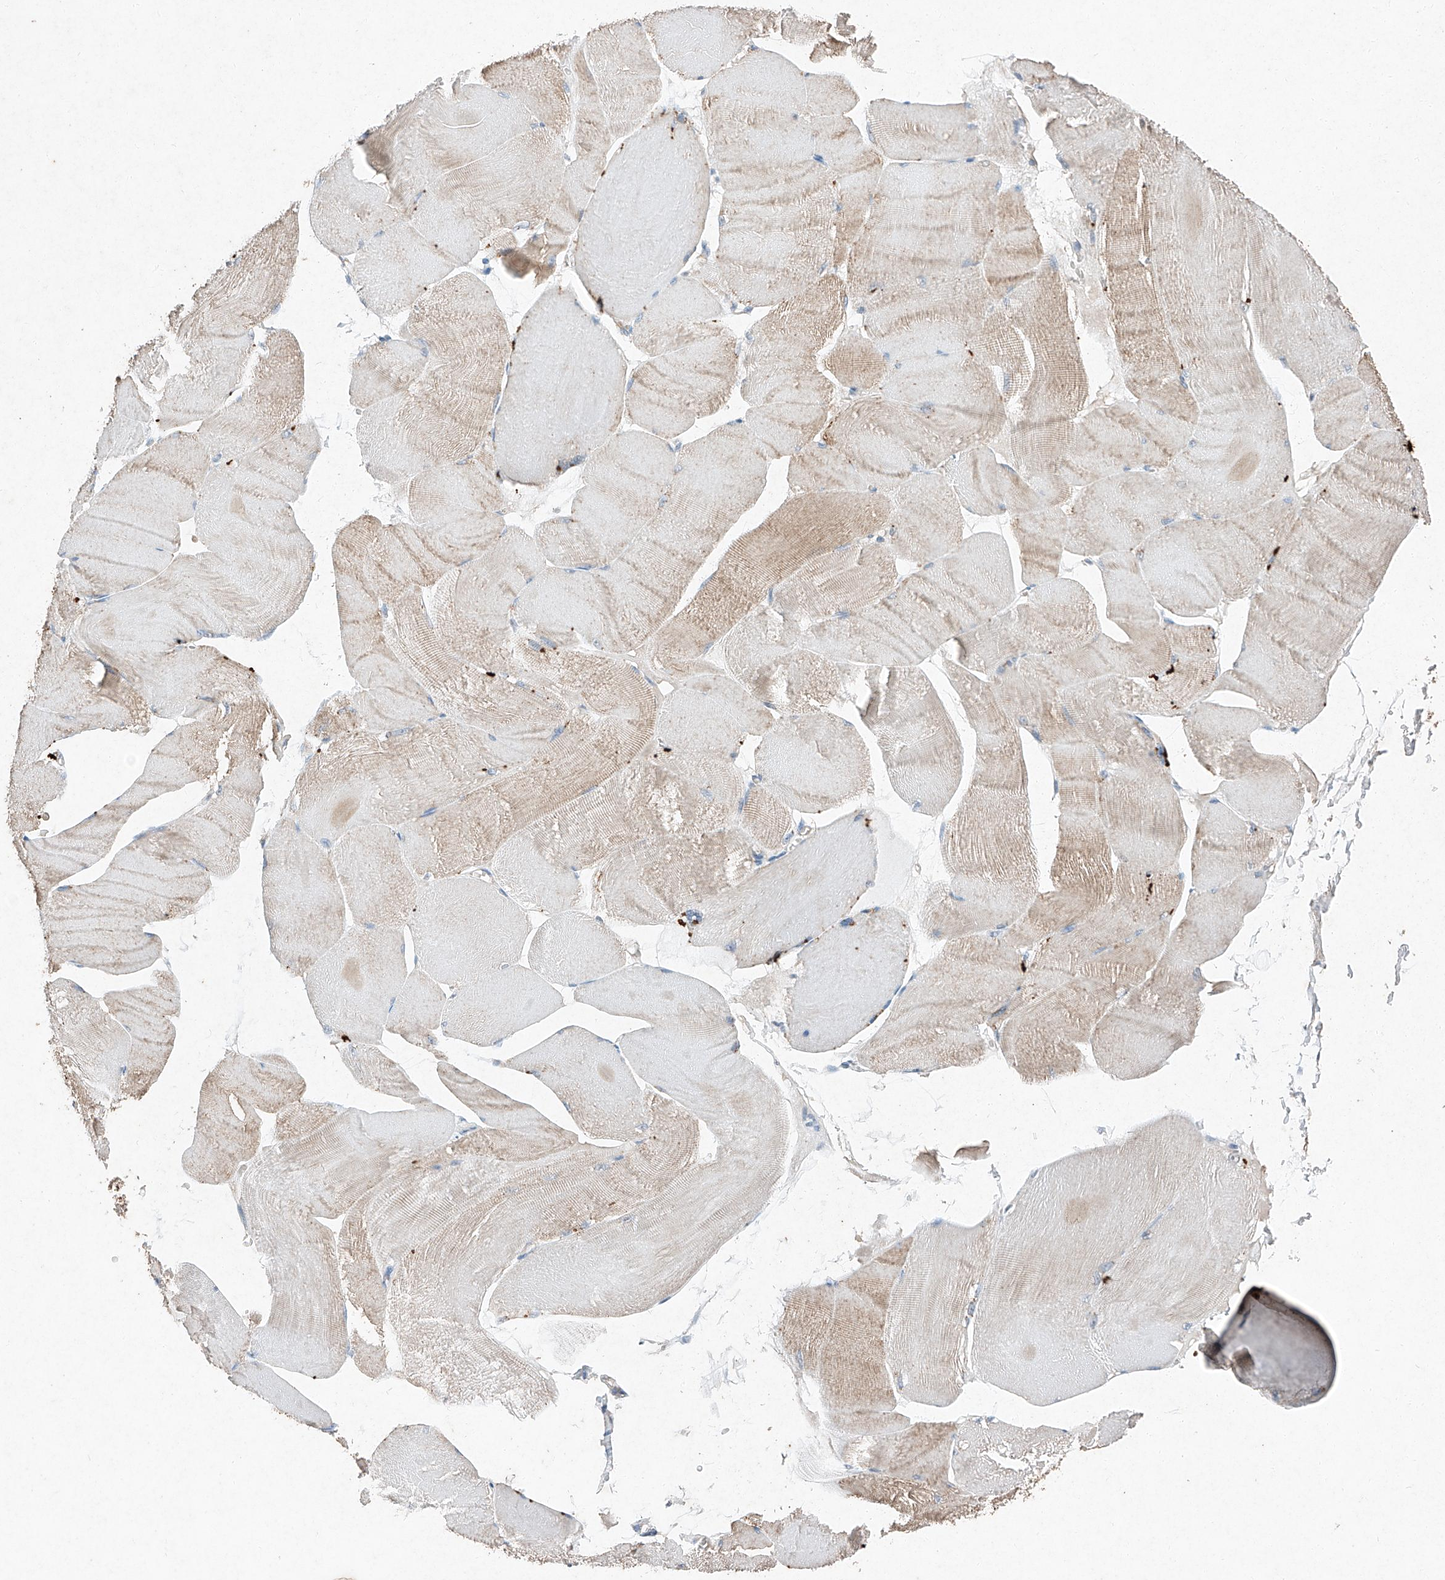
{"staining": {"intensity": "weak", "quantity": "<25%", "location": "cytoplasmic/membranous"}, "tissue": "skeletal muscle", "cell_type": "Myocytes", "image_type": "normal", "snomed": [{"axis": "morphology", "description": "Normal tissue, NOS"}, {"axis": "morphology", "description": "Basal cell carcinoma"}, {"axis": "topography", "description": "Skeletal muscle"}], "caption": "A high-resolution photomicrograph shows IHC staining of normal skeletal muscle, which displays no significant positivity in myocytes. Nuclei are stained in blue.", "gene": "RUSC1", "patient": {"sex": "female", "age": 64}}